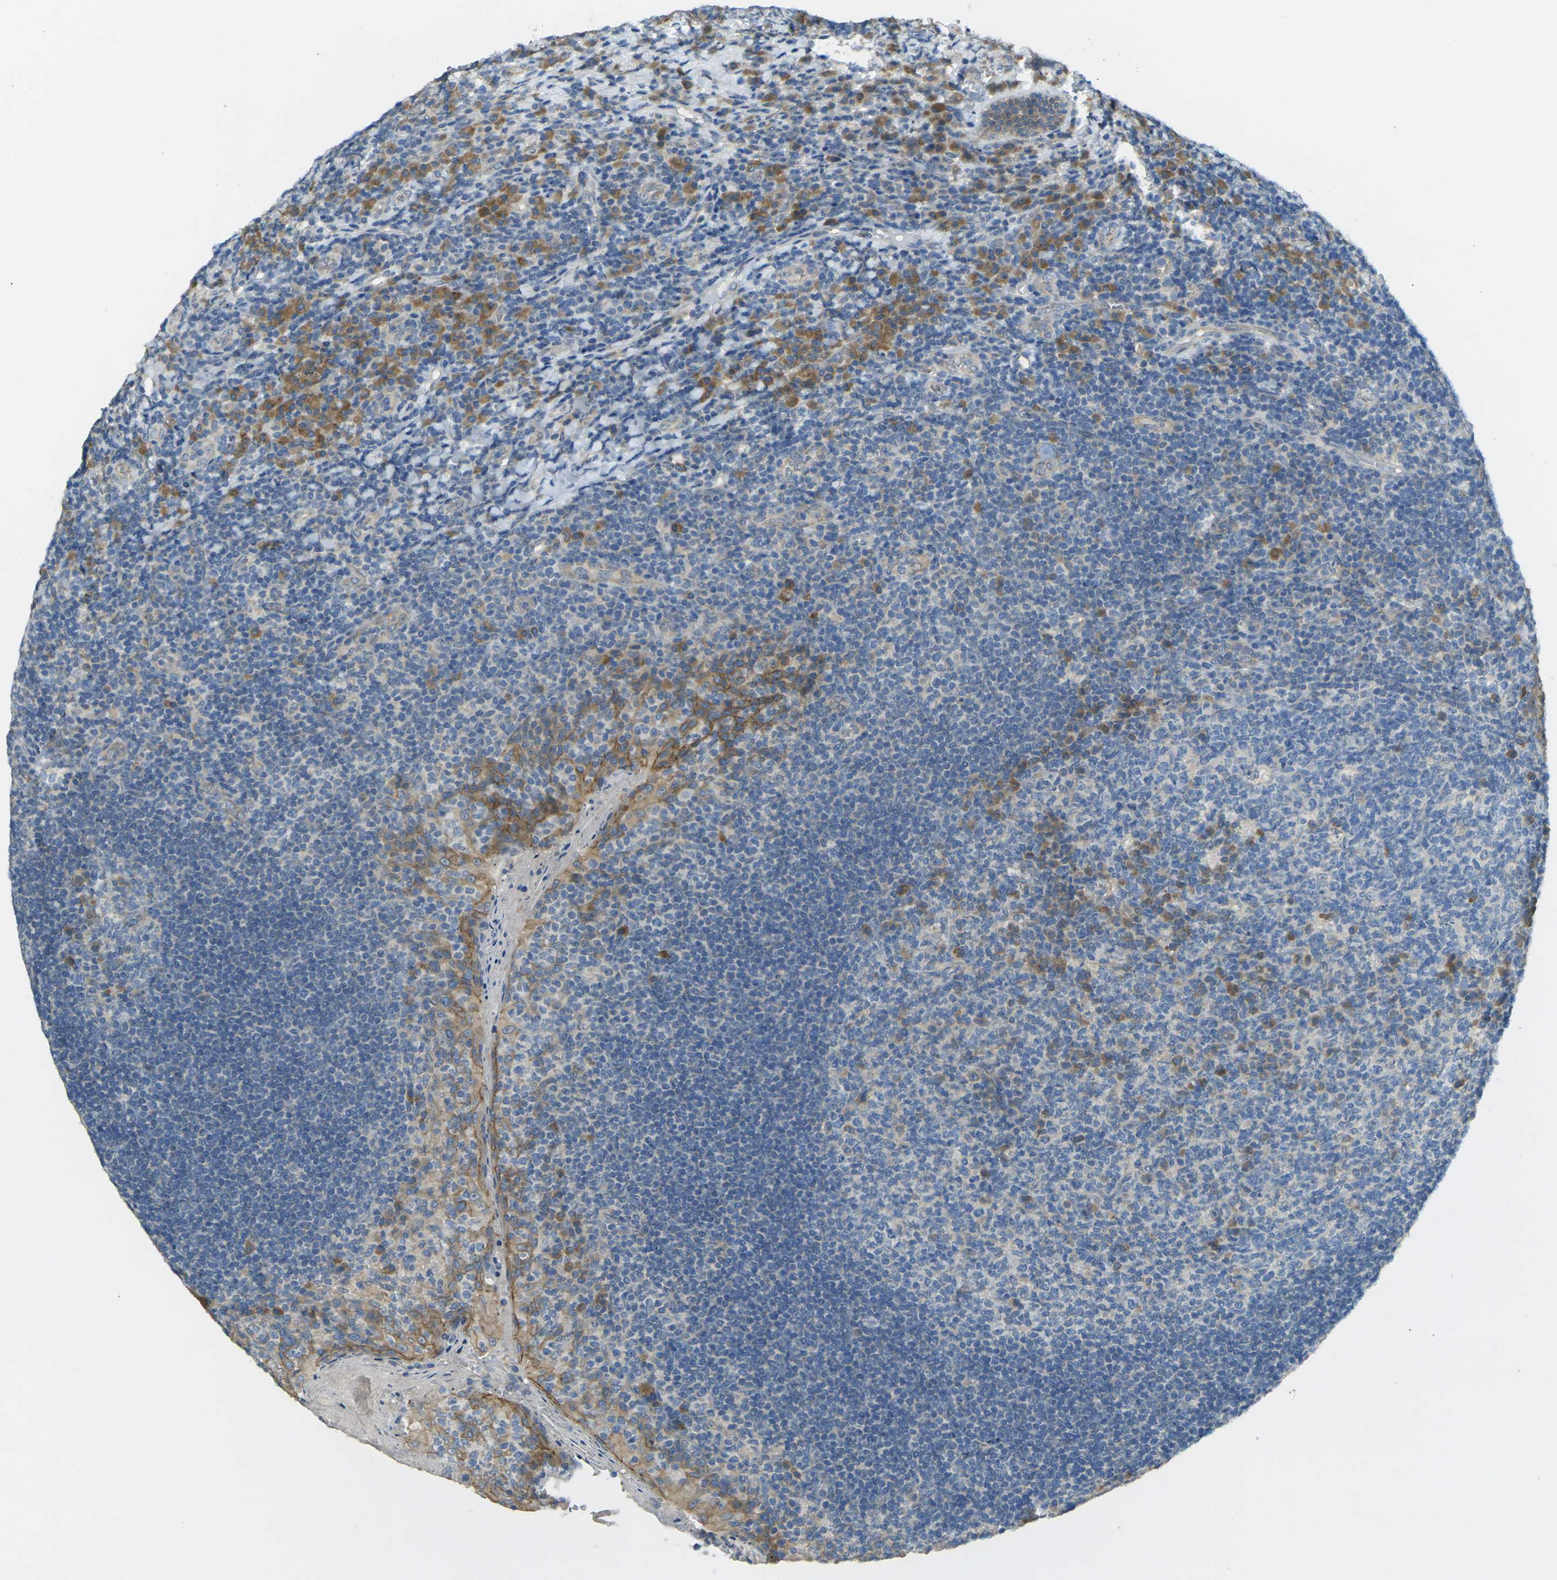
{"staining": {"intensity": "weak", "quantity": "25%-75%", "location": "cytoplasmic/membranous"}, "tissue": "tonsil", "cell_type": "Germinal center cells", "image_type": "normal", "snomed": [{"axis": "morphology", "description": "Normal tissue, NOS"}, {"axis": "topography", "description": "Tonsil"}], "caption": "An IHC micrograph of benign tissue is shown. Protein staining in brown labels weak cytoplasmic/membranous positivity in tonsil within germinal center cells. (Stains: DAB in brown, nuclei in blue, Microscopy: brightfield microscopy at high magnification).", "gene": "RHBDD1", "patient": {"sex": "male", "age": 17}}